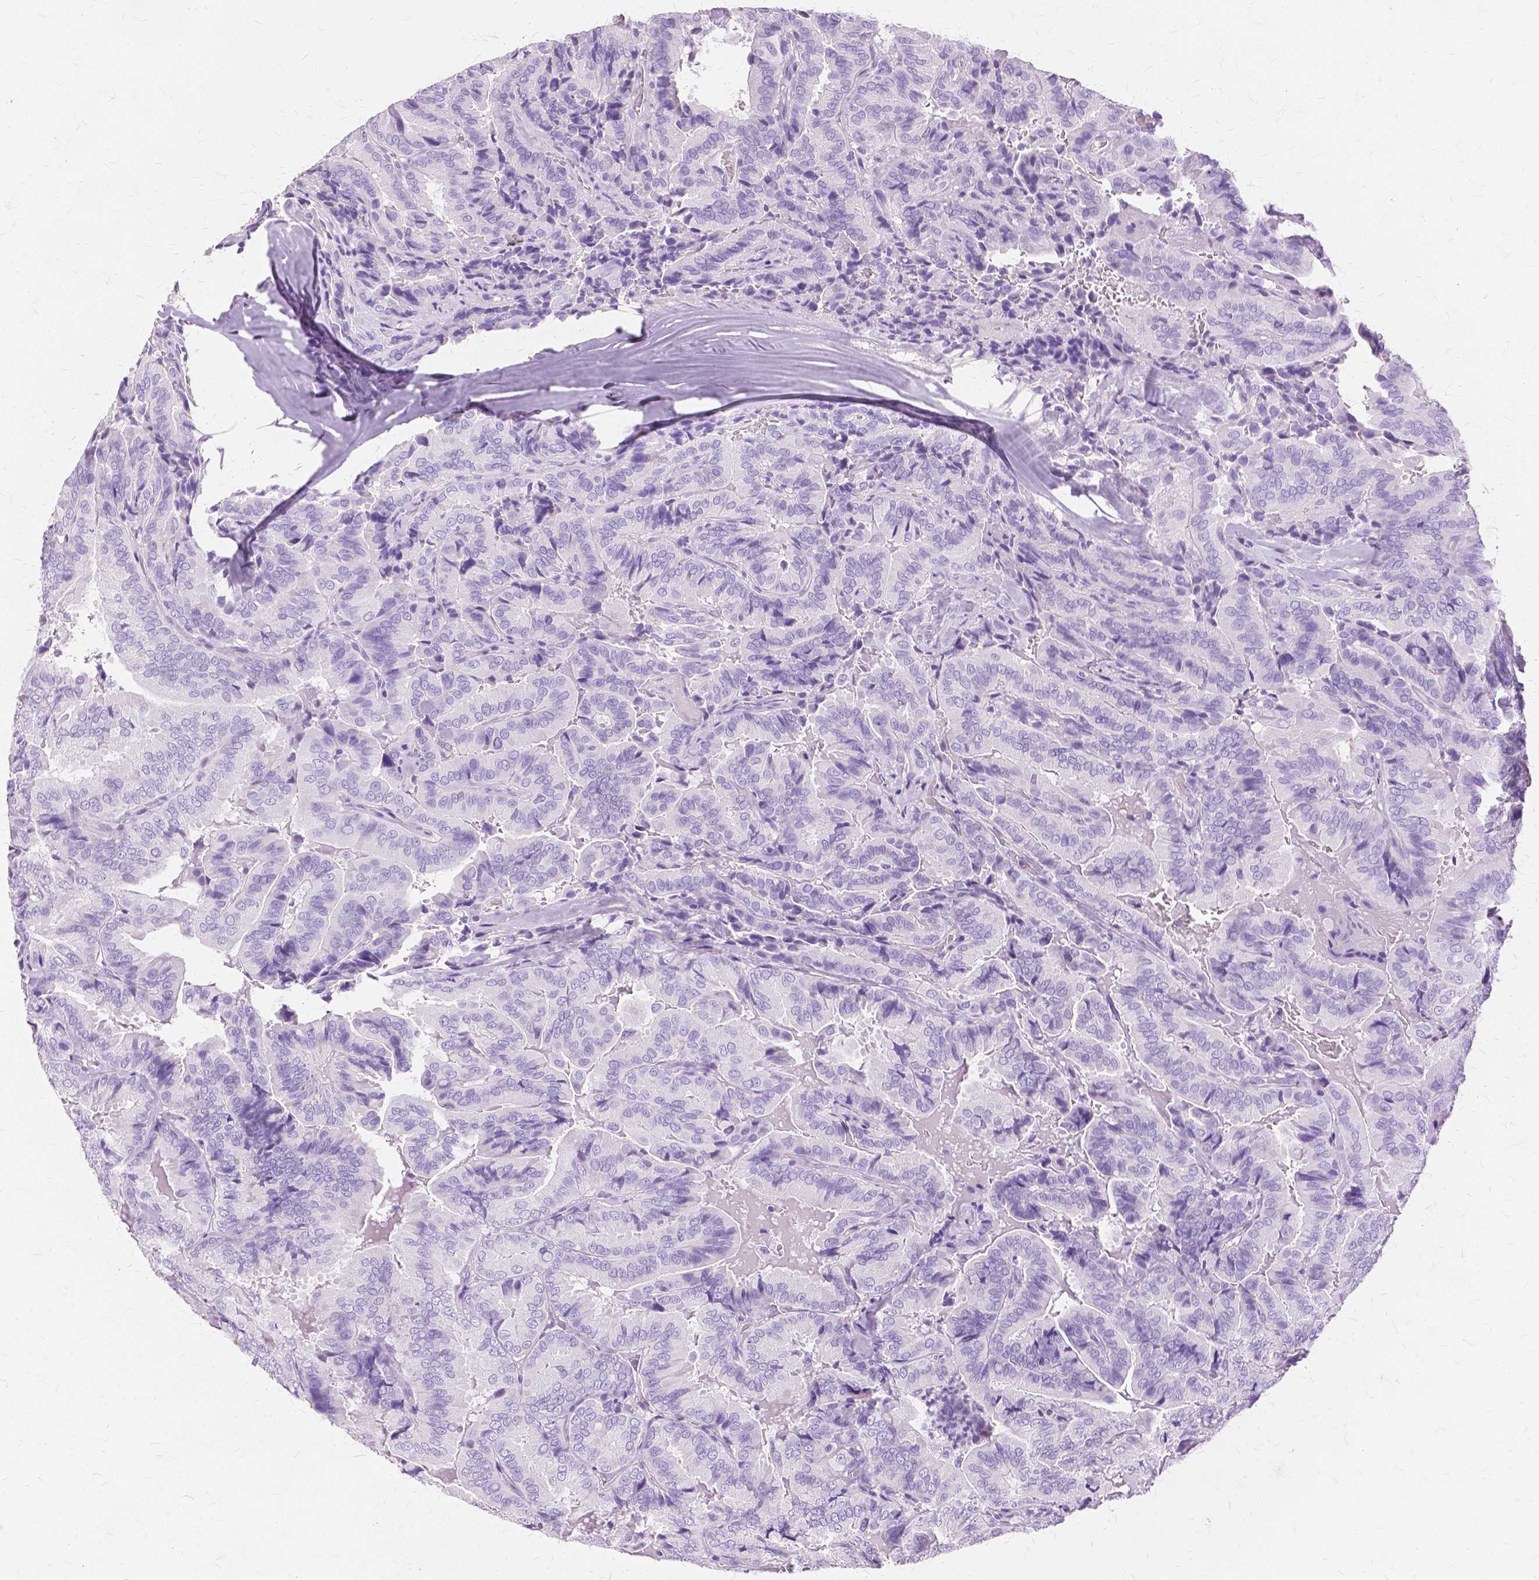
{"staining": {"intensity": "negative", "quantity": "none", "location": "none"}, "tissue": "thyroid cancer", "cell_type": "Tumor cells", "image_type": "cancer", "snomed": [{"axis": "morphology", "description": "Papillary adenocarcinoma, NOS"}, {"axis": "topography", "description": "Thyroid gland"}], "caption": "A histopathology image of thyroid cancer (papillary adenocarcinoma) stained for a protein exhibits no brown staining in tumor cells. (Immunohistochemistry, brightfield microscopy, high magnification).", "gene": "TGM1", "patient": {"sex": "male", "age": 61}}